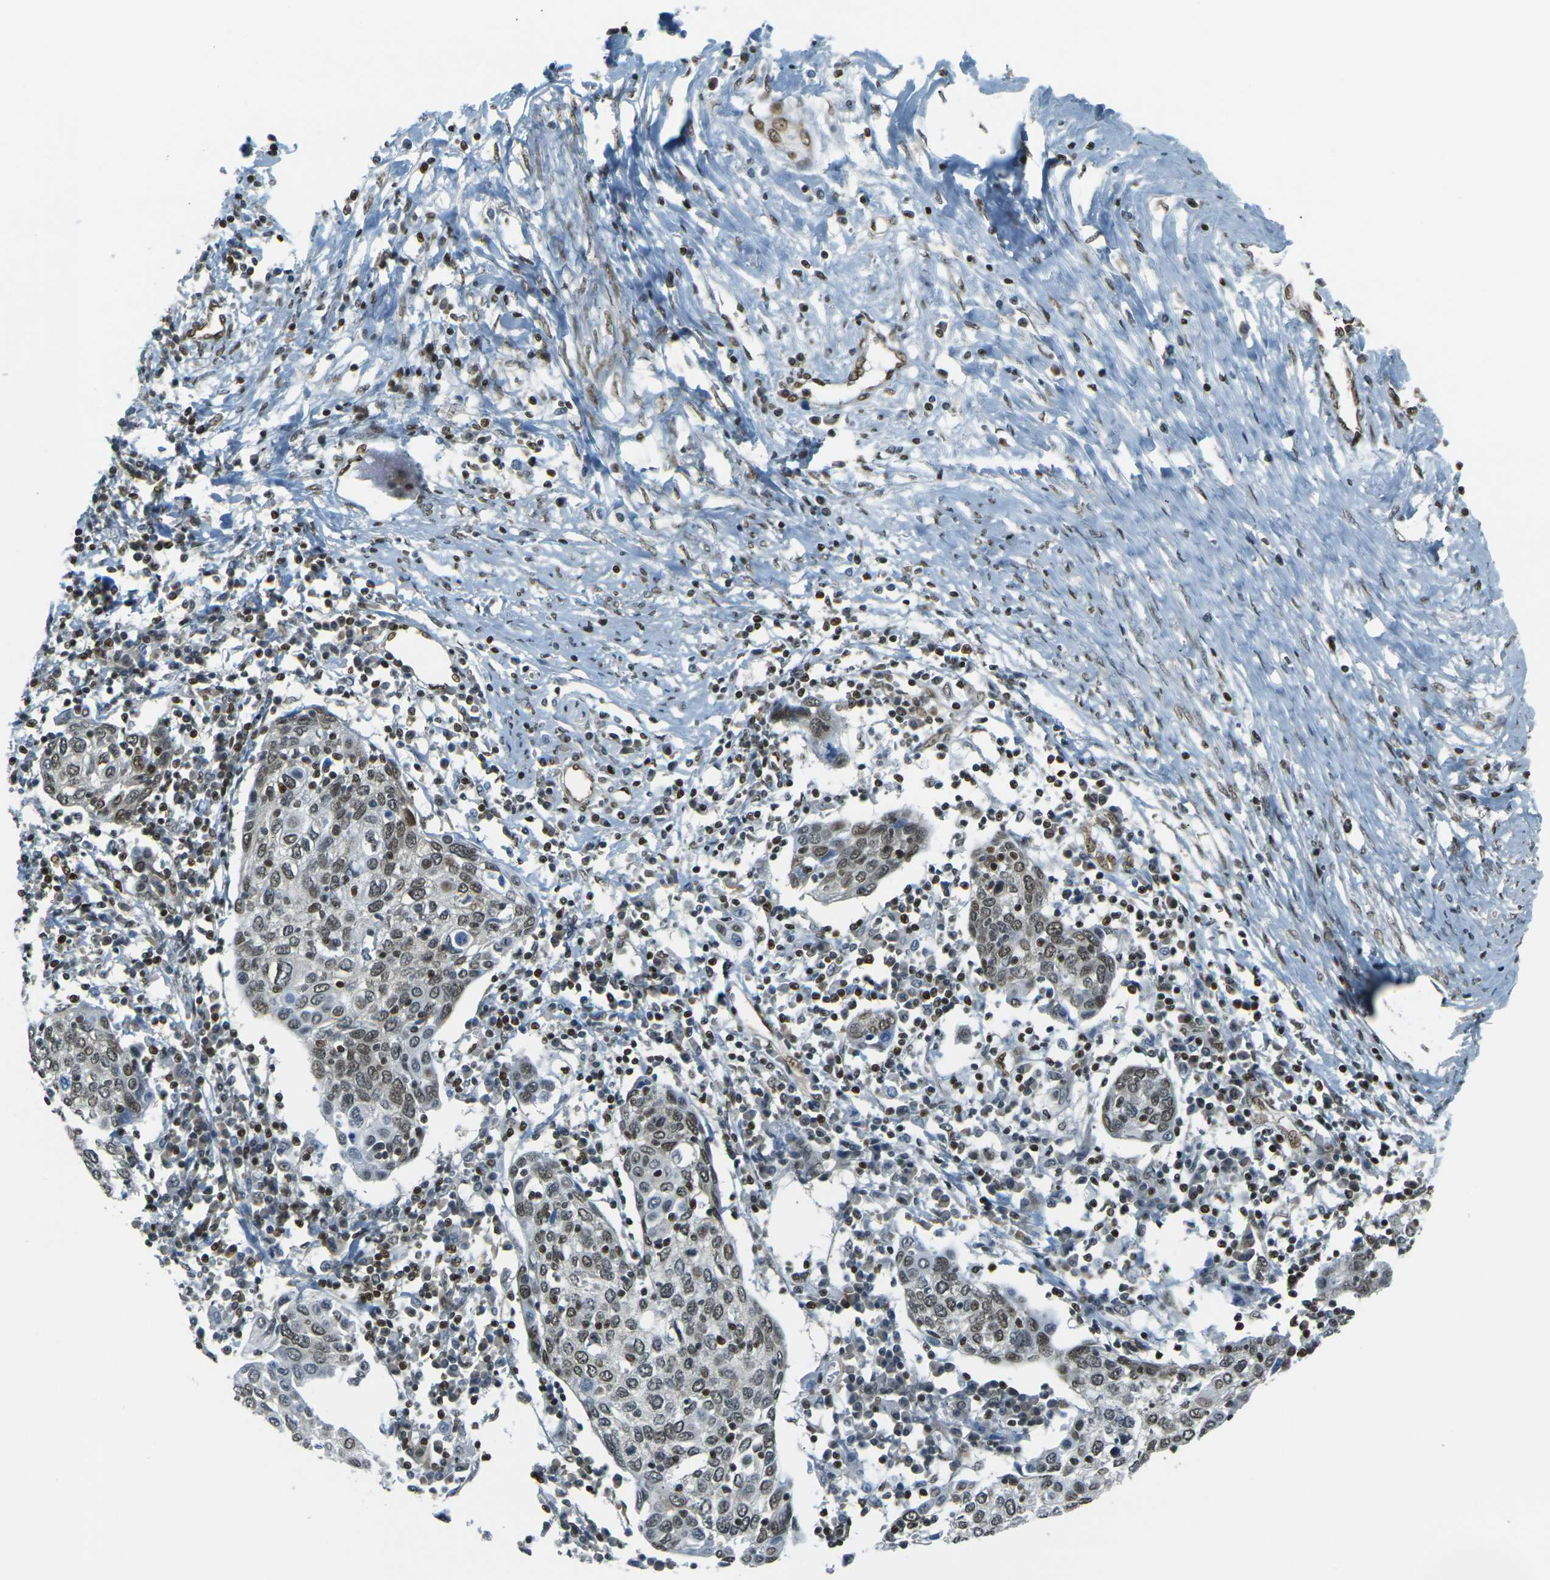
{"staining": {"intensity": "moderate", "quantity": ">75%", "location": "nuclear"}, "tissue": "cervical cancer", "cell_type": "Tumor cells", "image_type": "cancer", "snomed": [{"axis": "morphology", "description": "Squamous cell carcinoma, NOS"}, {"axis": "topography", "description": "Cervix"}], "caption": "Squamous cell carcinoma (cervical) stained for a protein (brown) reveals moderate nuclear positive expression in approximately >75% of tumor cells.", "gene": "NHEJ1", "patient": {"sex": "female", "age": 40}}